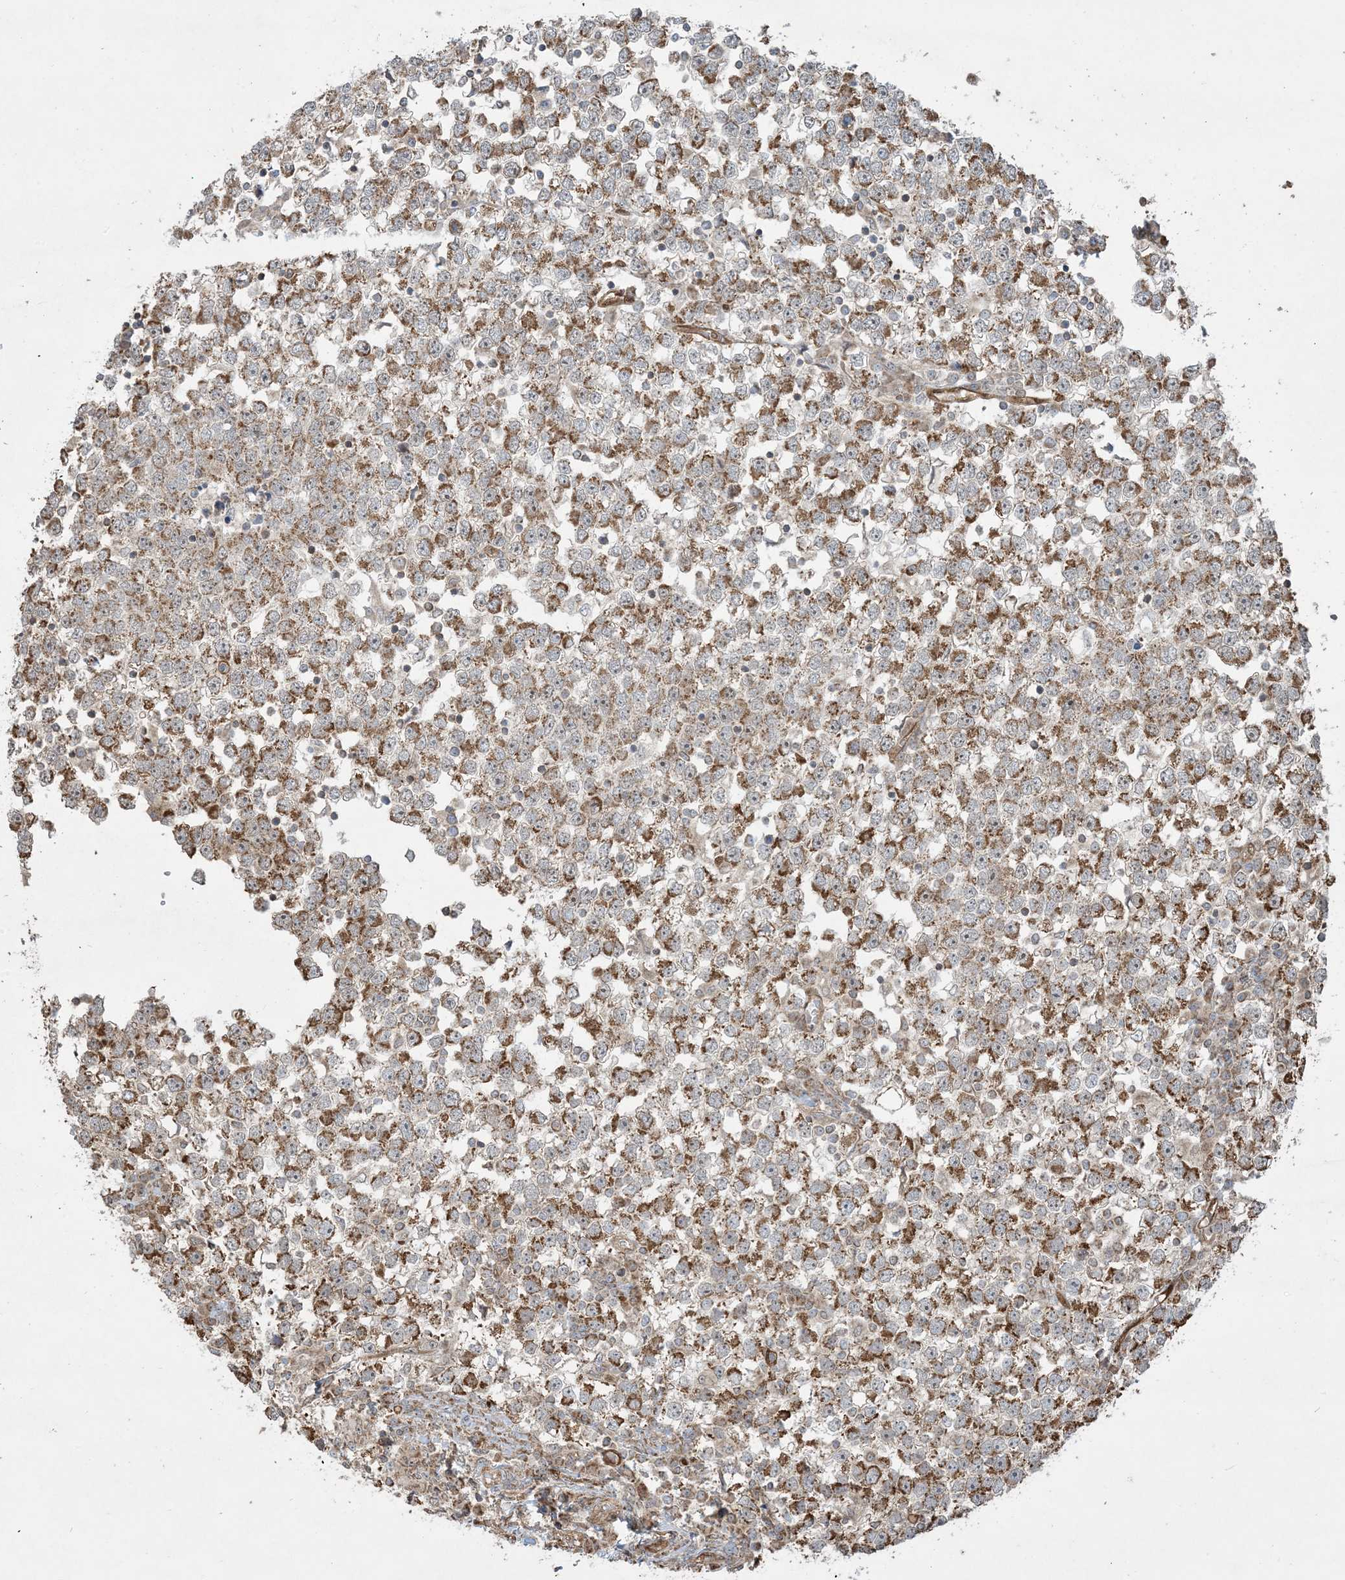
{"staining": {"intensity": "moderate", "quantity": ">75%", "location": "cytoplasmic/membranous"}, "tissue": "testis cancer", "cell_type": "Tumor cells", "image_type": "cancer", "snomed": [{"axis": "morphology", "description": "Seminoma, NOS"}, {"axis": "topography", "description": "Testis"}], "caption": "Immunohistochemistry image of neoplastic tissue: human testis cancer (seminoma) stained using immunohistochemistry exhibits medium levels of moderate protein expression localized specifically in the cytoplasmic/membranous of tumor cells, appearing as a cytoplasmic/membranous brown color.", "gene": "PPM1F", "patient": {"sex": "male", "age": 65}}